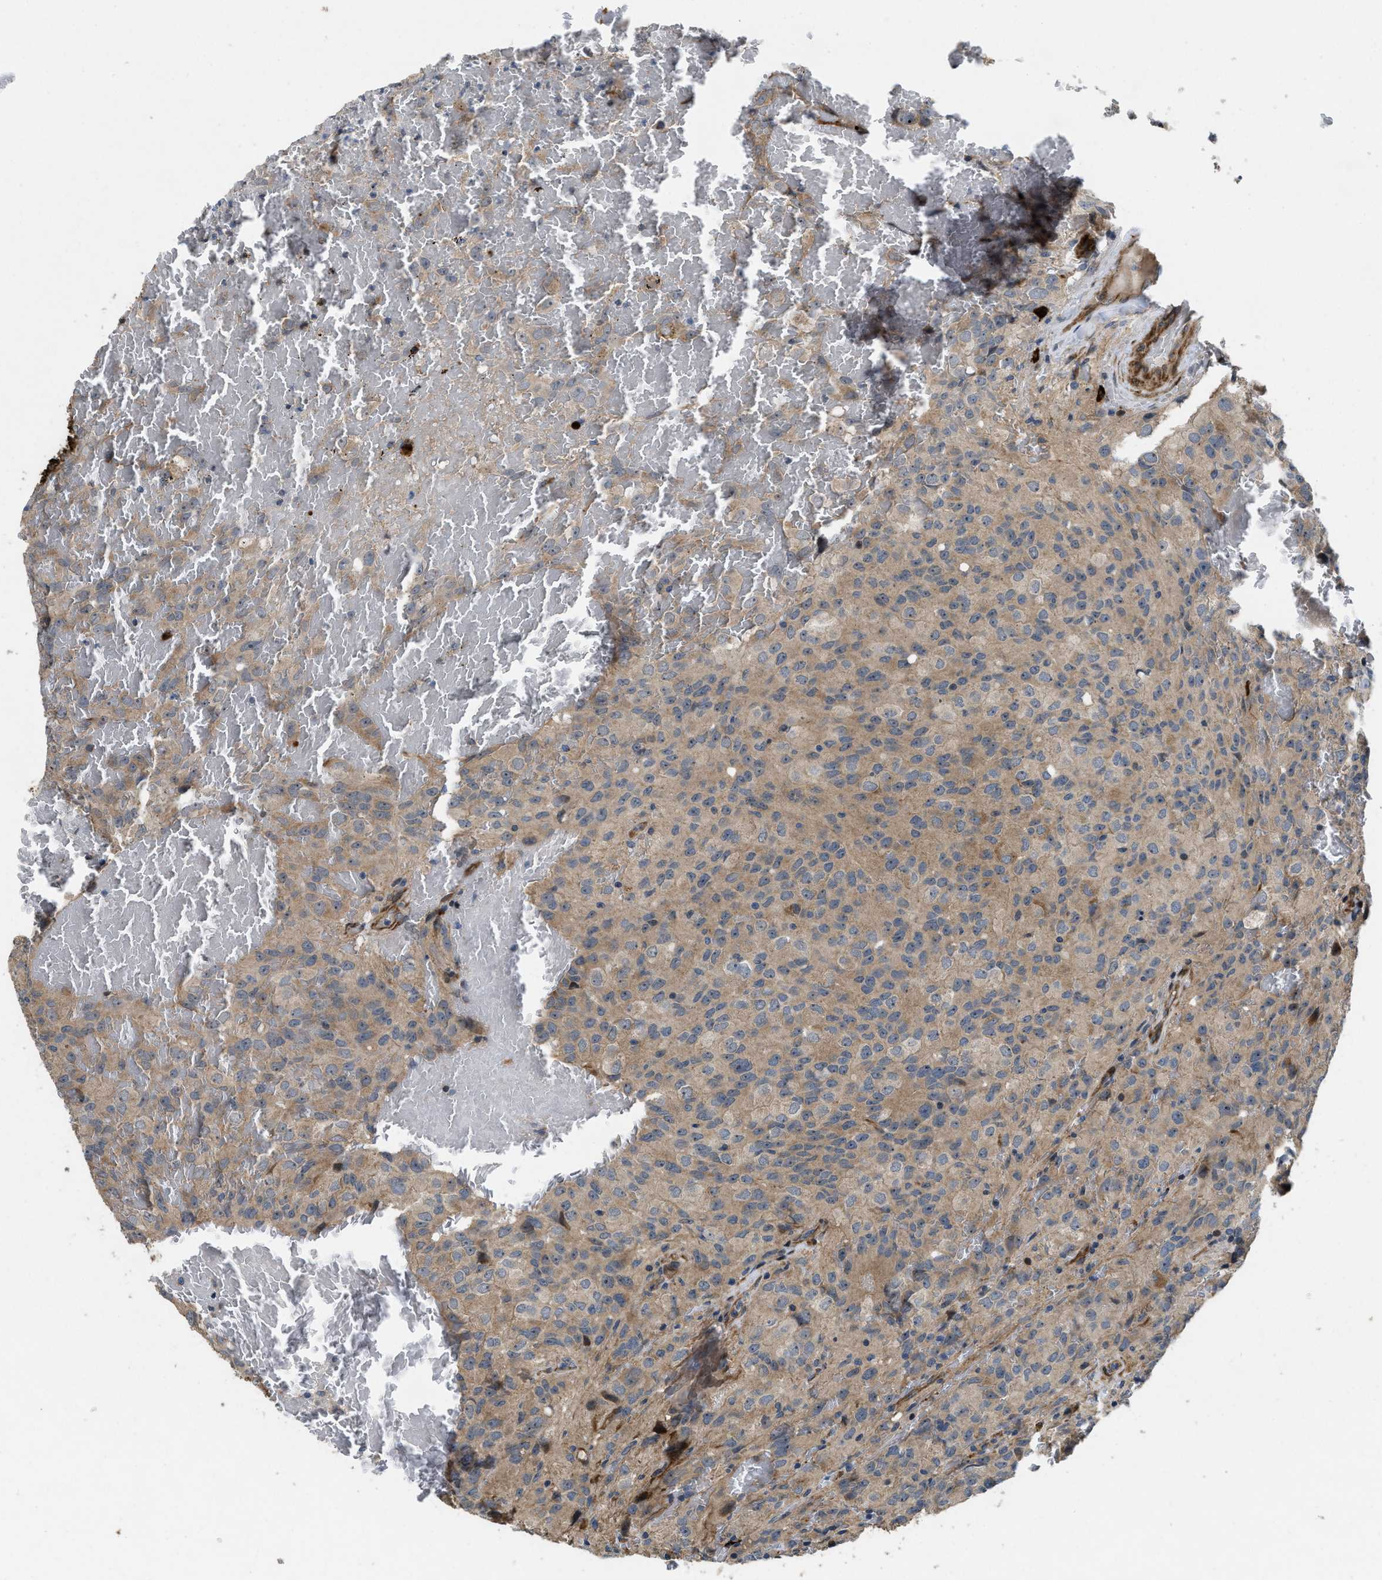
{"staining": {"intensity": "weak", "quantity": "25%-75%", "location": "cytoplasmic/membranous"}, "tissue": "glioma", "cell_type": "Tumor cells", "image_type": "cancer", "snomed": [{"axis": "morphology", "description": "Glioma, malignant, High grade"}, {"axis": "topography", "description": "Brain"}], "caption": "Malignant high-grade glioma was stained to show a protein in brown. There is low levels of weak cytoplasmic/membranous expression in about 25%-75% of tumor cells. The staining was performed using DAB (3,3'-diaminobenzidine), with brown indicating positive protein expression. Nuclei are stained blue with hematoxylin.", "gene": "HSPA12B", "patient": {"sex": "male", "age": 32}}